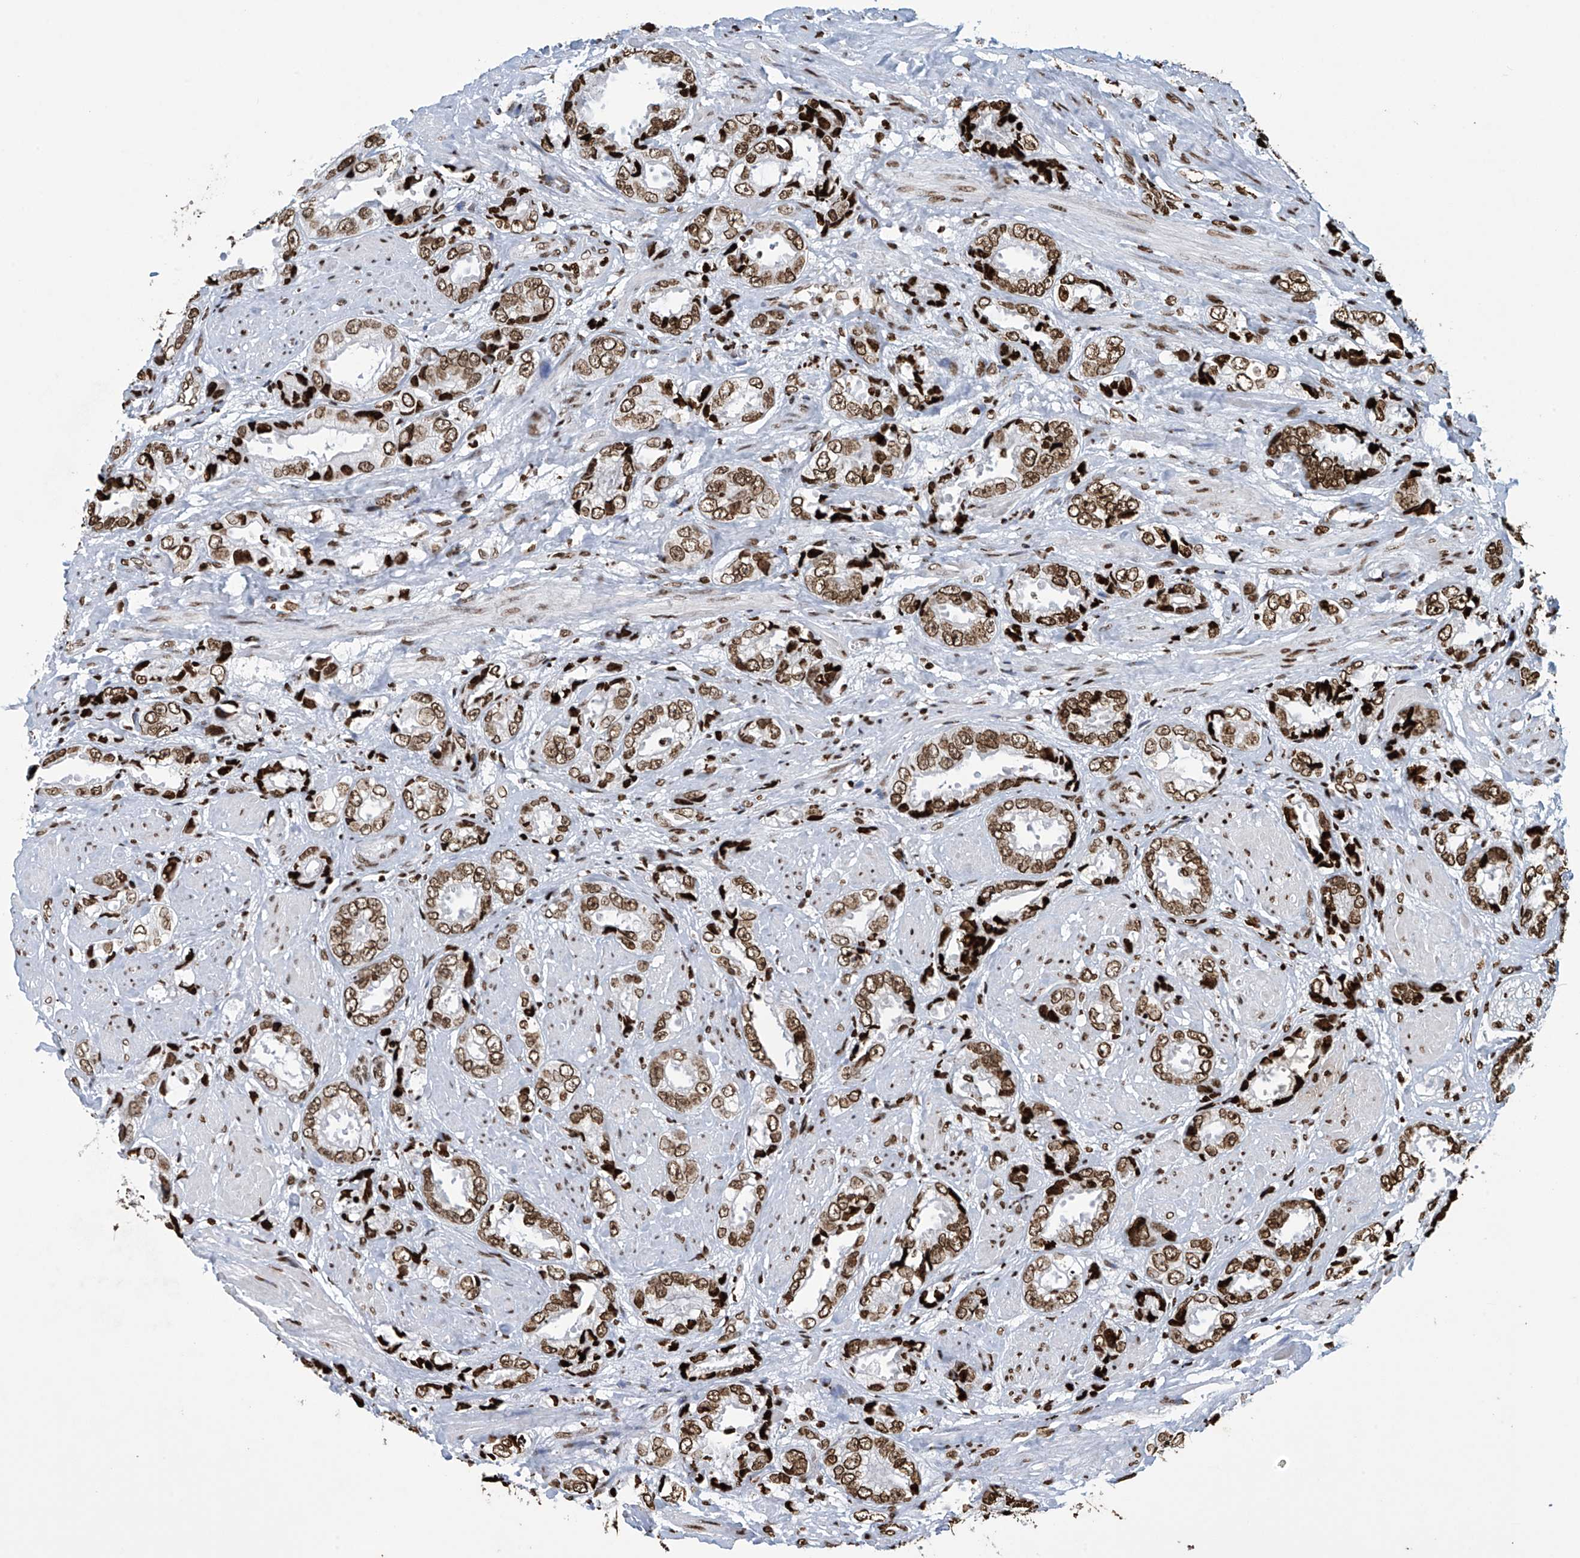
{"staining": {"intensity": "moderate", "quantity": ">75%", "location": "nuclear"}, "tissue": "prostate cancer", "cell_type": "Tumor cells", "image_type": "cancer", "snomed": [{"axis": "morphology", "description": "Adenocarcinoma, High grade"}, {"axis": "topography", "description": "Prostate"}], "caption": "This is a micrograph of IHC staining of prostate cancer (high-grade adenocarcinoma), which shows moderate positivity in the nuclear of tumor cells.", "gene": "H4C16", "patient": {"sex": "male", "age": 61}}